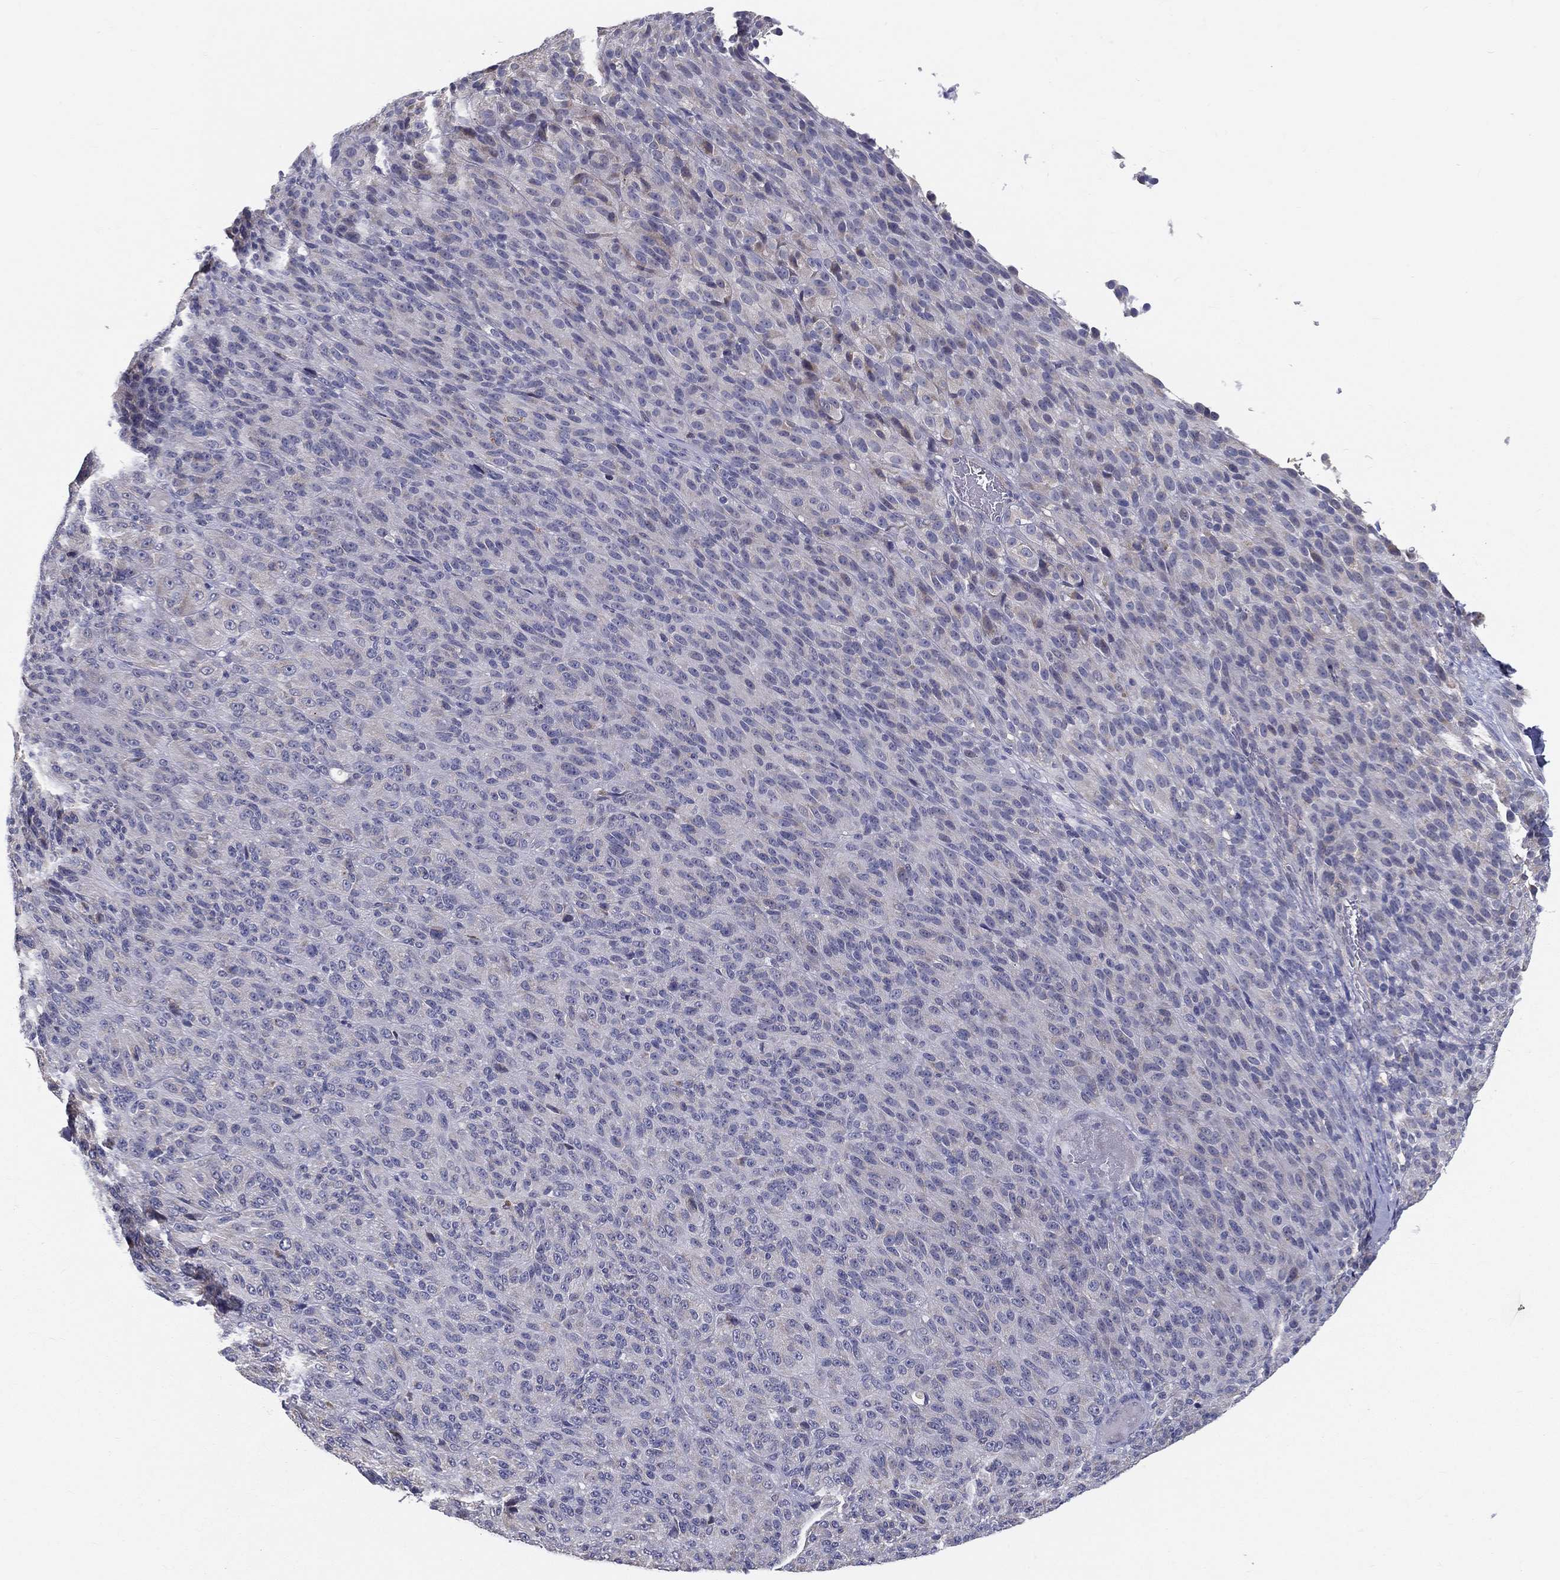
{"staining": {"intensity": "negative", "quantity": "none", "location": "none"}, "tissue": "melanoma", "cell_type": "Tumor cells", "image_type": "cancer", "snomed": [{"axis": "morphology", "description": "Malignant melanoma, Metastatic site"}, {"axis": "topography", "description": "Brain"}], "caption": "Tumor cells are negative for protein expression in human melanoma.", "gene": "PCSK1", "patient": {"sex": "female", "age": 56}}